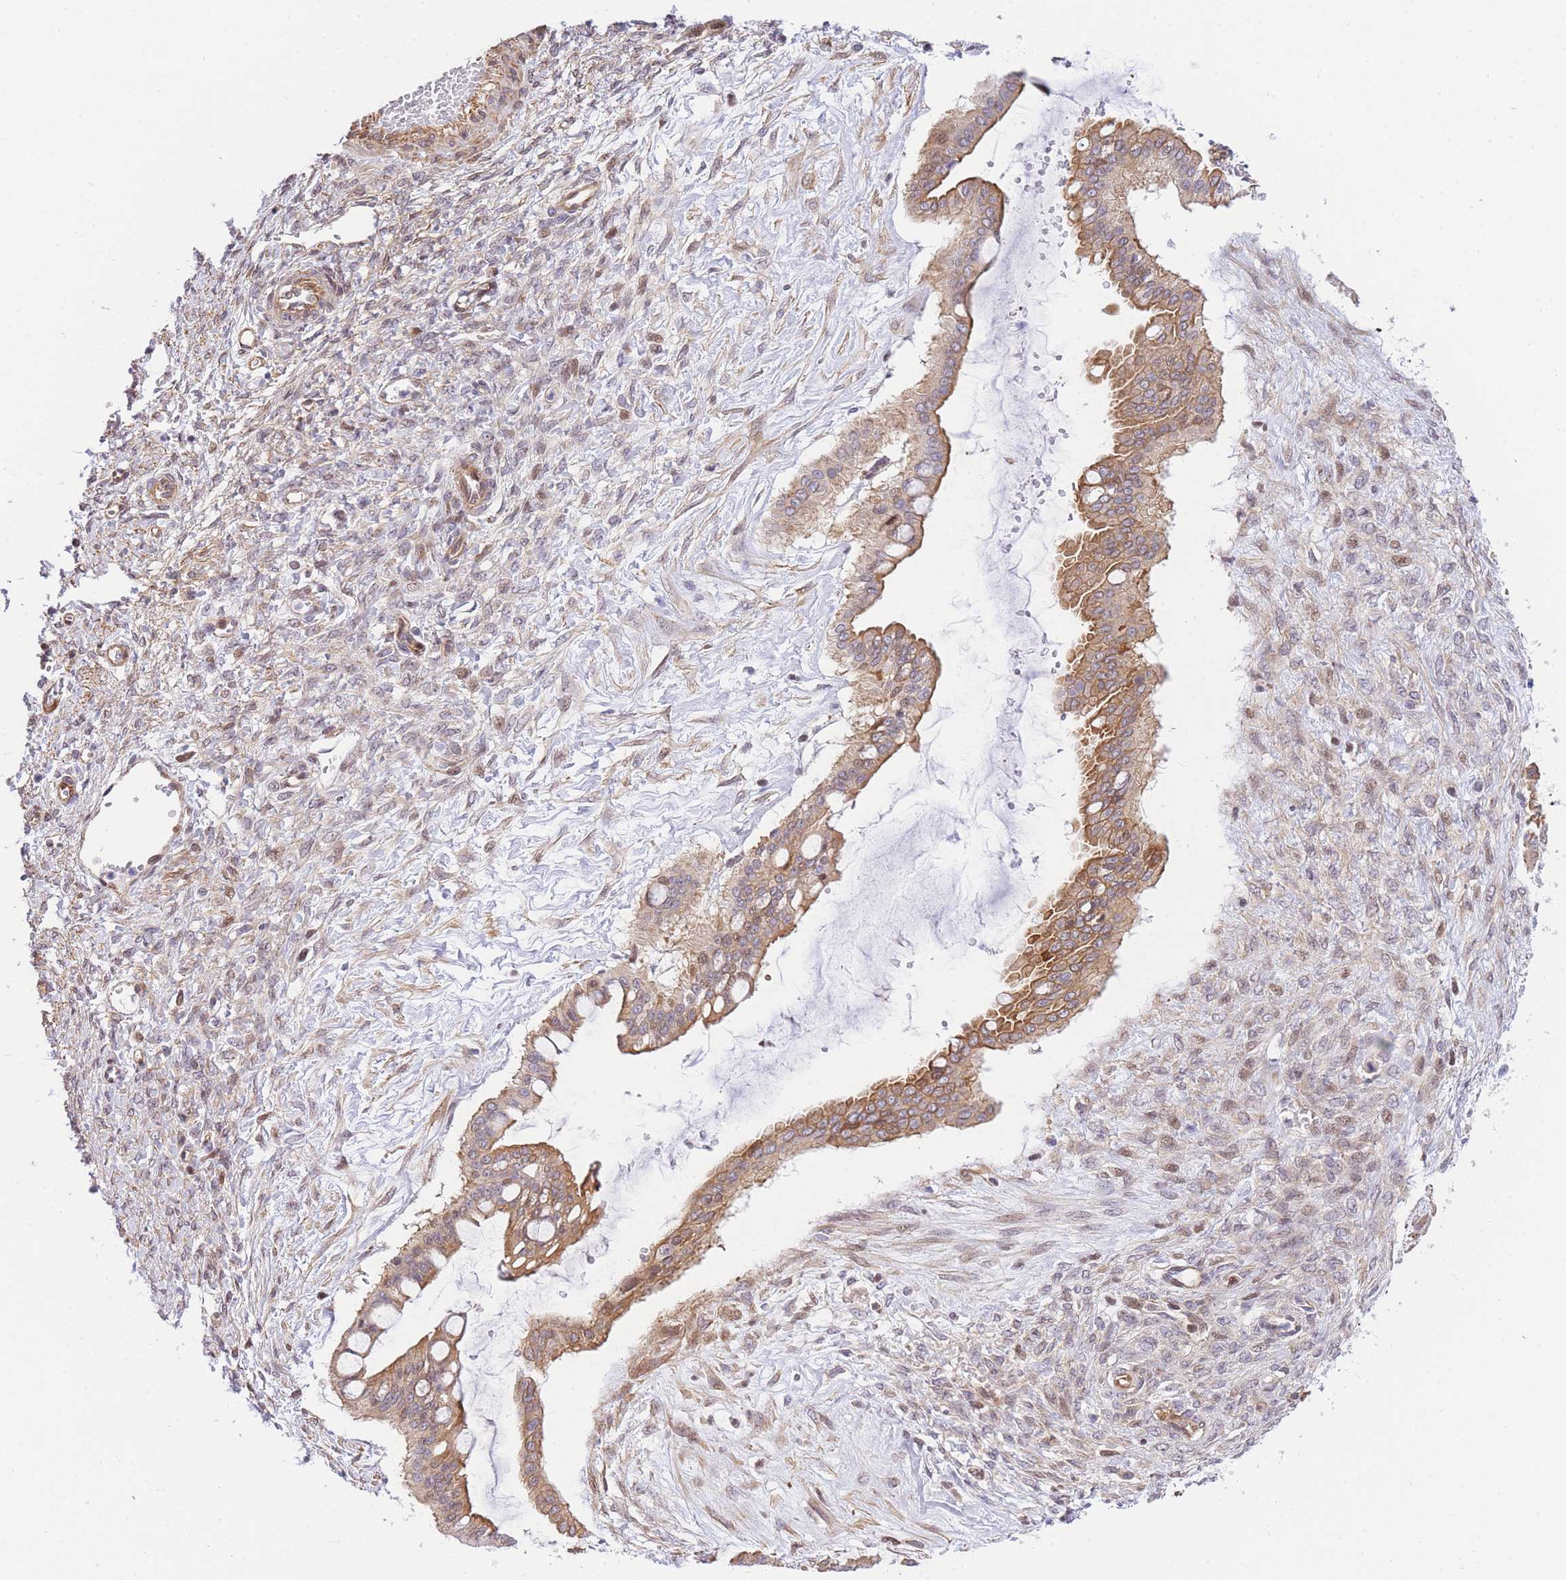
{"staining": {"intensity": "moderate", "quantity": ">75%", "location": "cytoplasmic/membranous"}, "tissue": "ovarian cancer", "cell_type": "Tumor cells", "image_type": "cancer", "snomed": [{"axis": "morphology", "description": "Cystadenocarcinoma, mucinous, NOS"}, {"axis": "topography", "description": "Ovary"}], "caption": "Ovarian cancer (mucinous cystadenocarcinoma) tissue reveals moderate cytoplasmic/membranous positivity in approximately >75% of tumor cells", "gene": "S100PBP", "patient": {"sex": "female", "age": 73}}